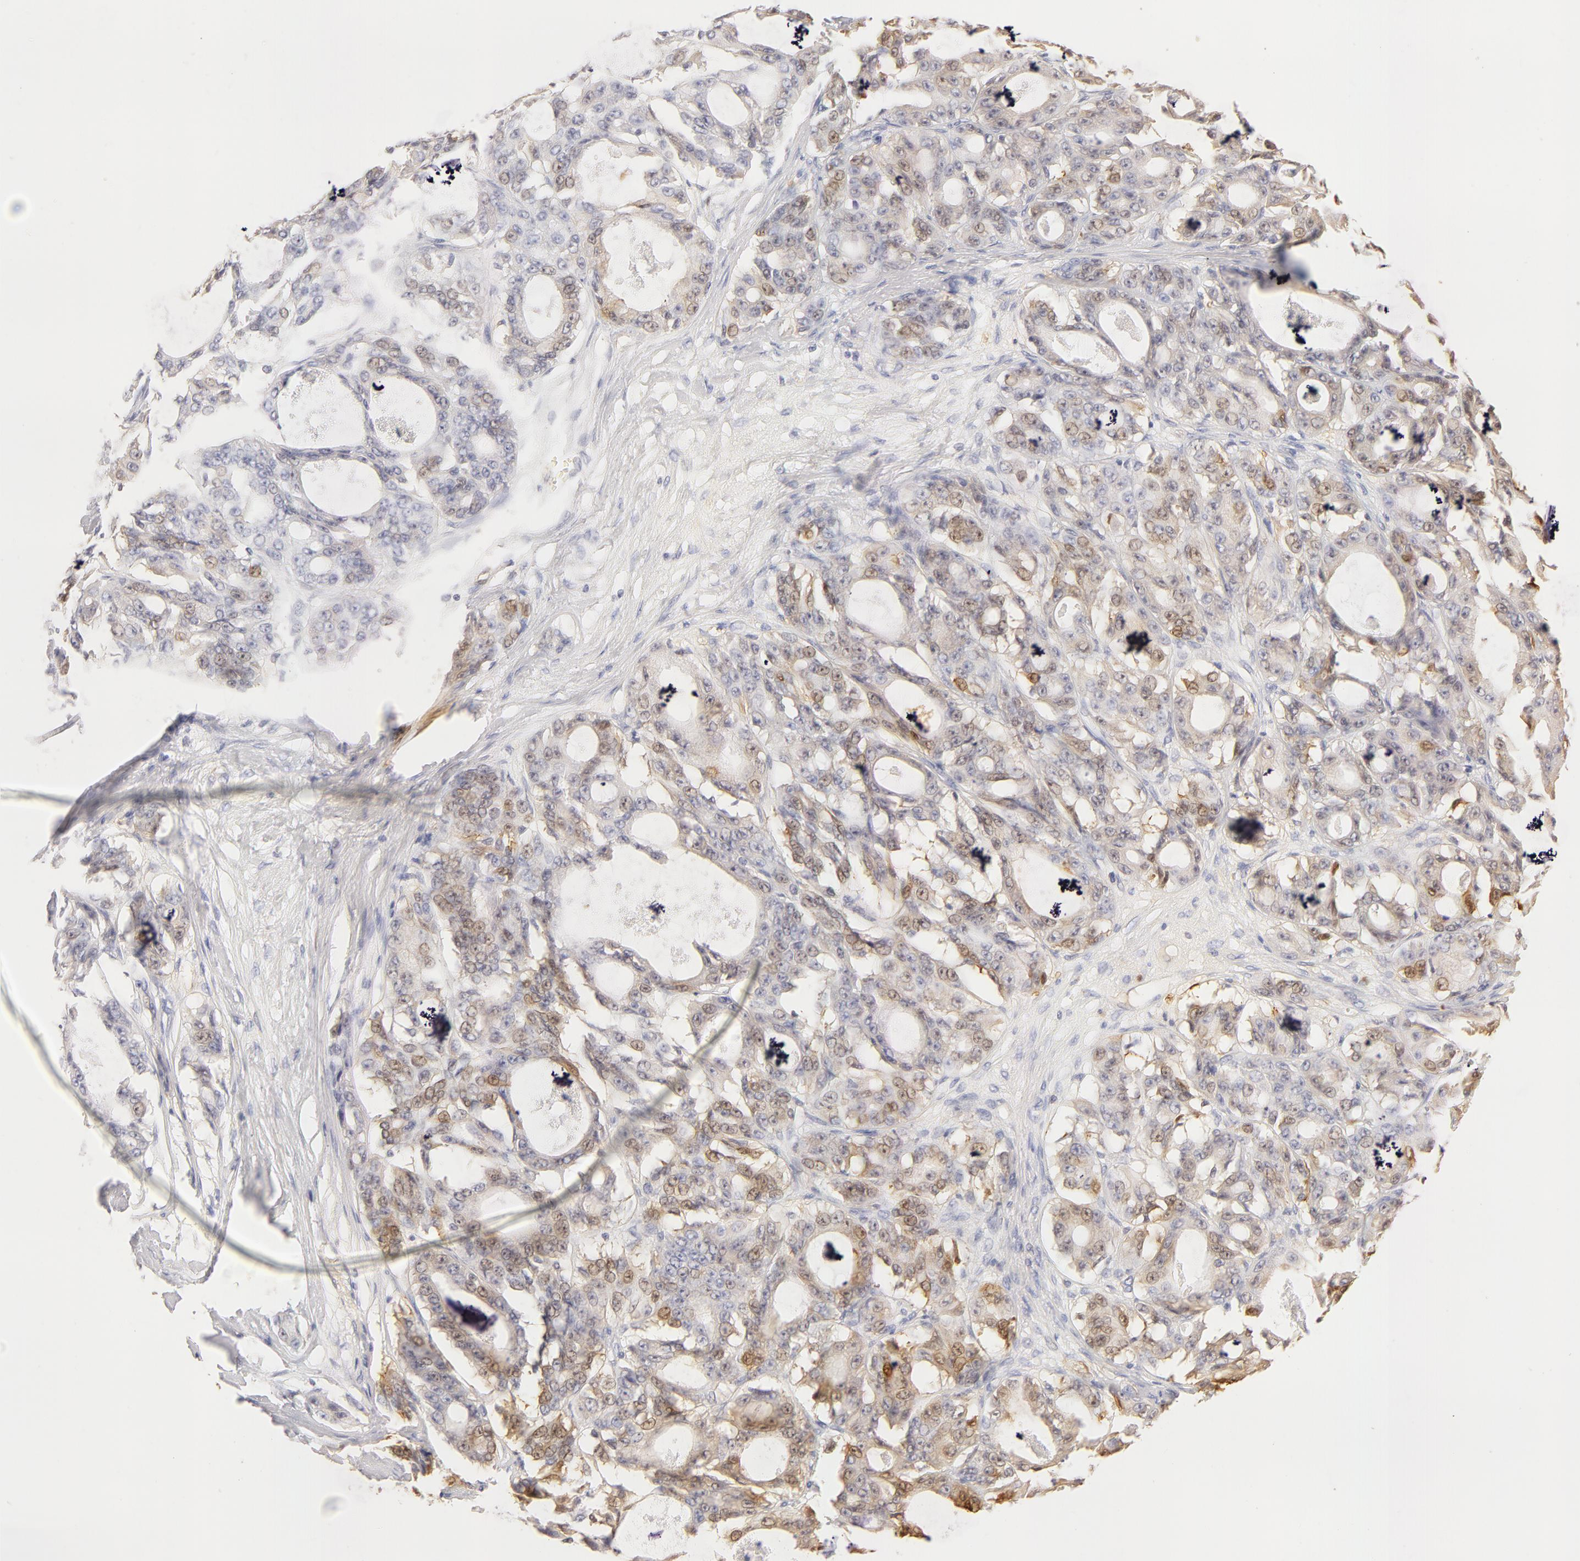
{"staining": {"intensity": "weak", "quantity": "<25%", "location": "nuclear"}, "tissue": "ovarian cancer", "cell_type": "Tumor cells", "image_type": "cancer", "snomed": [{"axis": "morphology", "description": "Carcinoma, endometroid"}, {"axis": "topography", "description": "Ovary"}], "caption": "High power microscopy photomicrograph of an immunohistochemistry (IHC) histopathology image of endometroid carcinoma (ovarian), revealing no significant staining in tumor cells.", "gene": "CA2", "patient": {"sex": "female", "age": 61}}